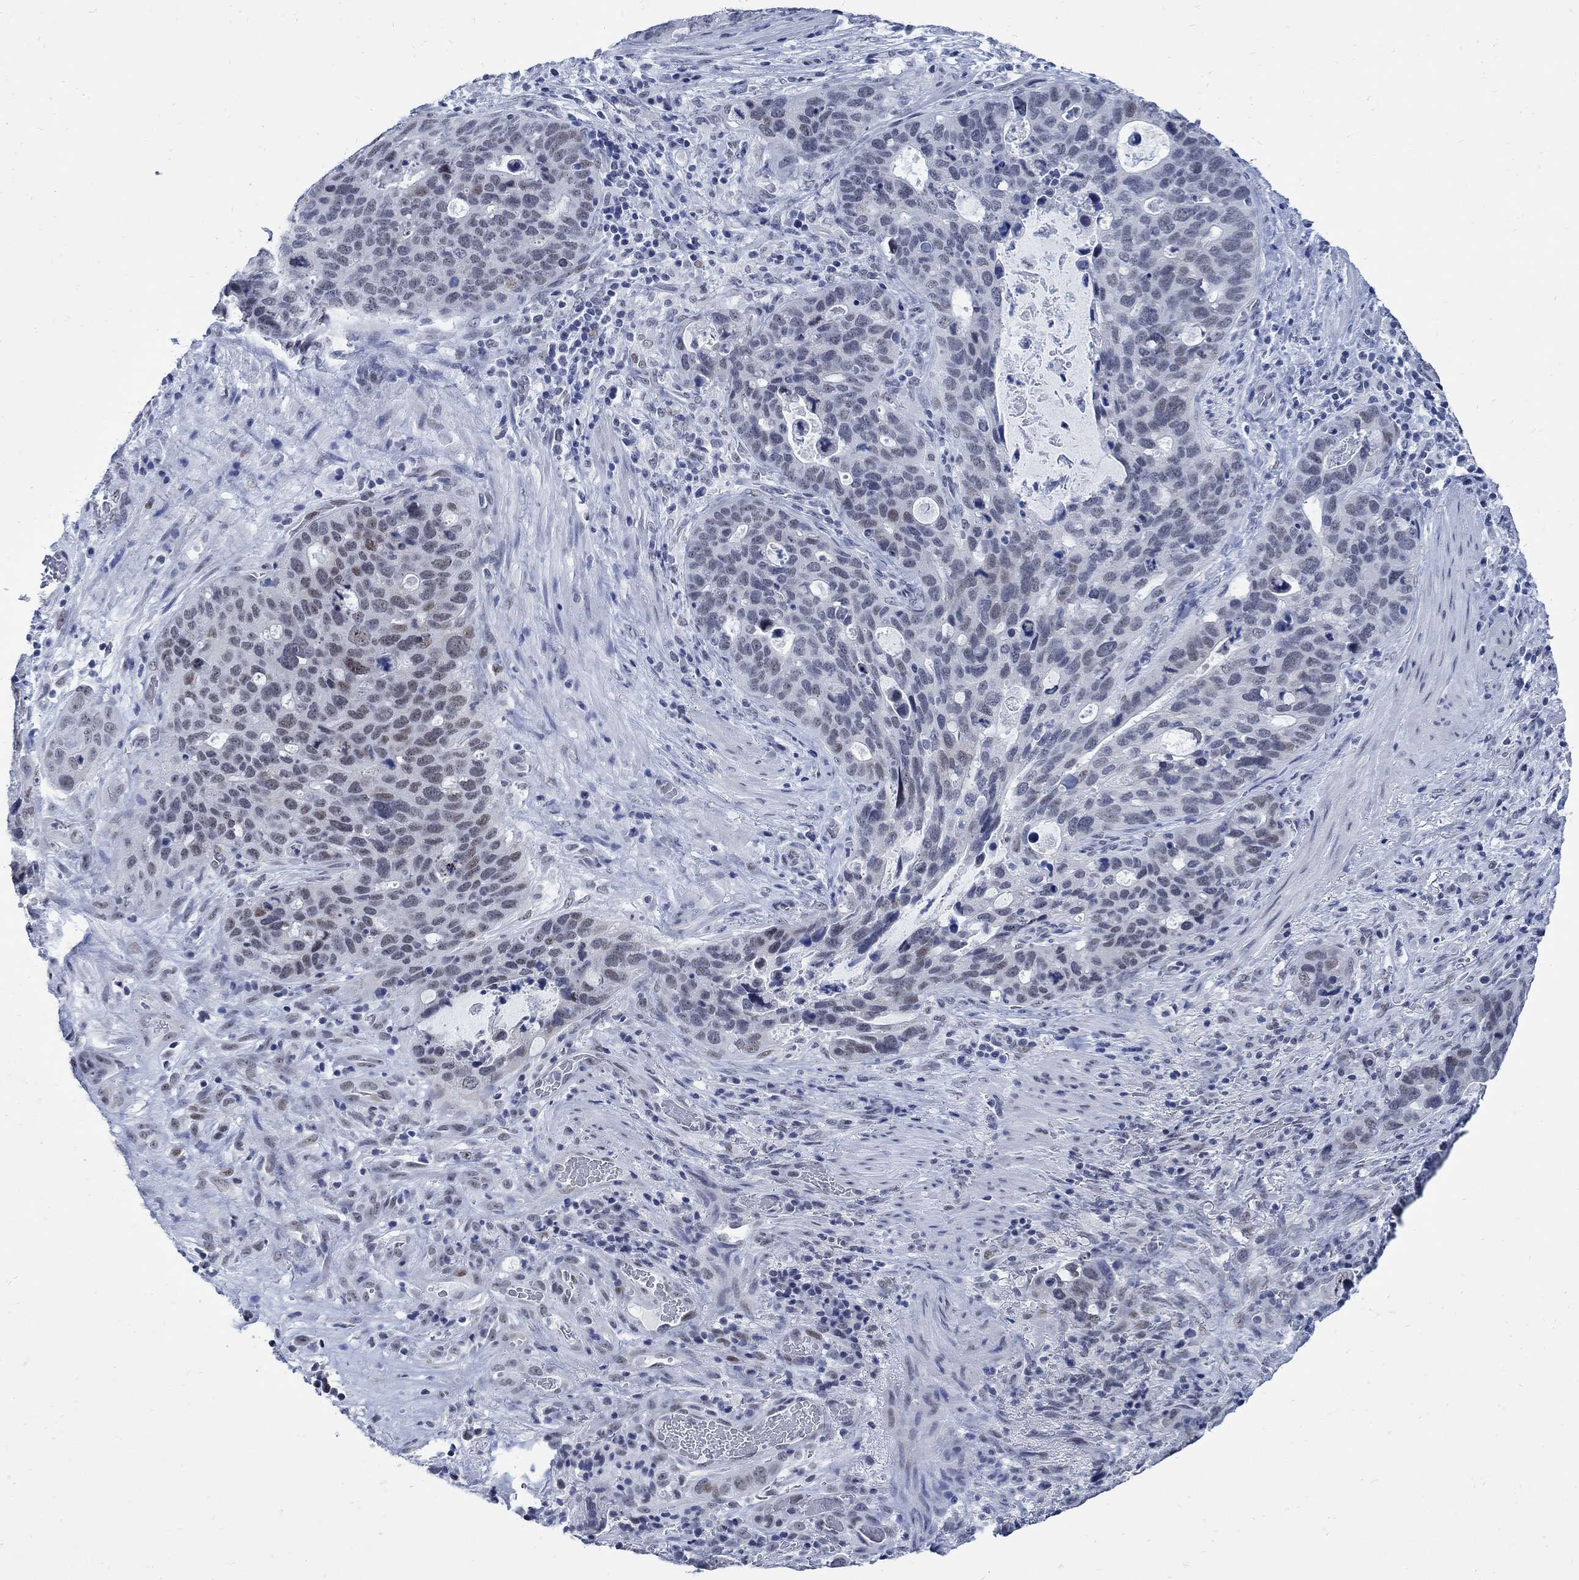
{"staining": {"intensity": "weak", "quantity": "<25%", "location": "nuclear"}, "tissue": "stomach cancer", "cell_type": "Tumor cells", "image_type": "cancer", "snomed": [{"axis": "morphology", "description": "Adenocarcinoma, NOS"}, {"axis": "topography", "description": "Stomach"}], "caption": "IHC image of stomach adenocarcinoma stained for a protein (brown), which displays no expression in tumor cells.", "gene": "DLK1", "patient": {"sex": "male", "age": 54}}